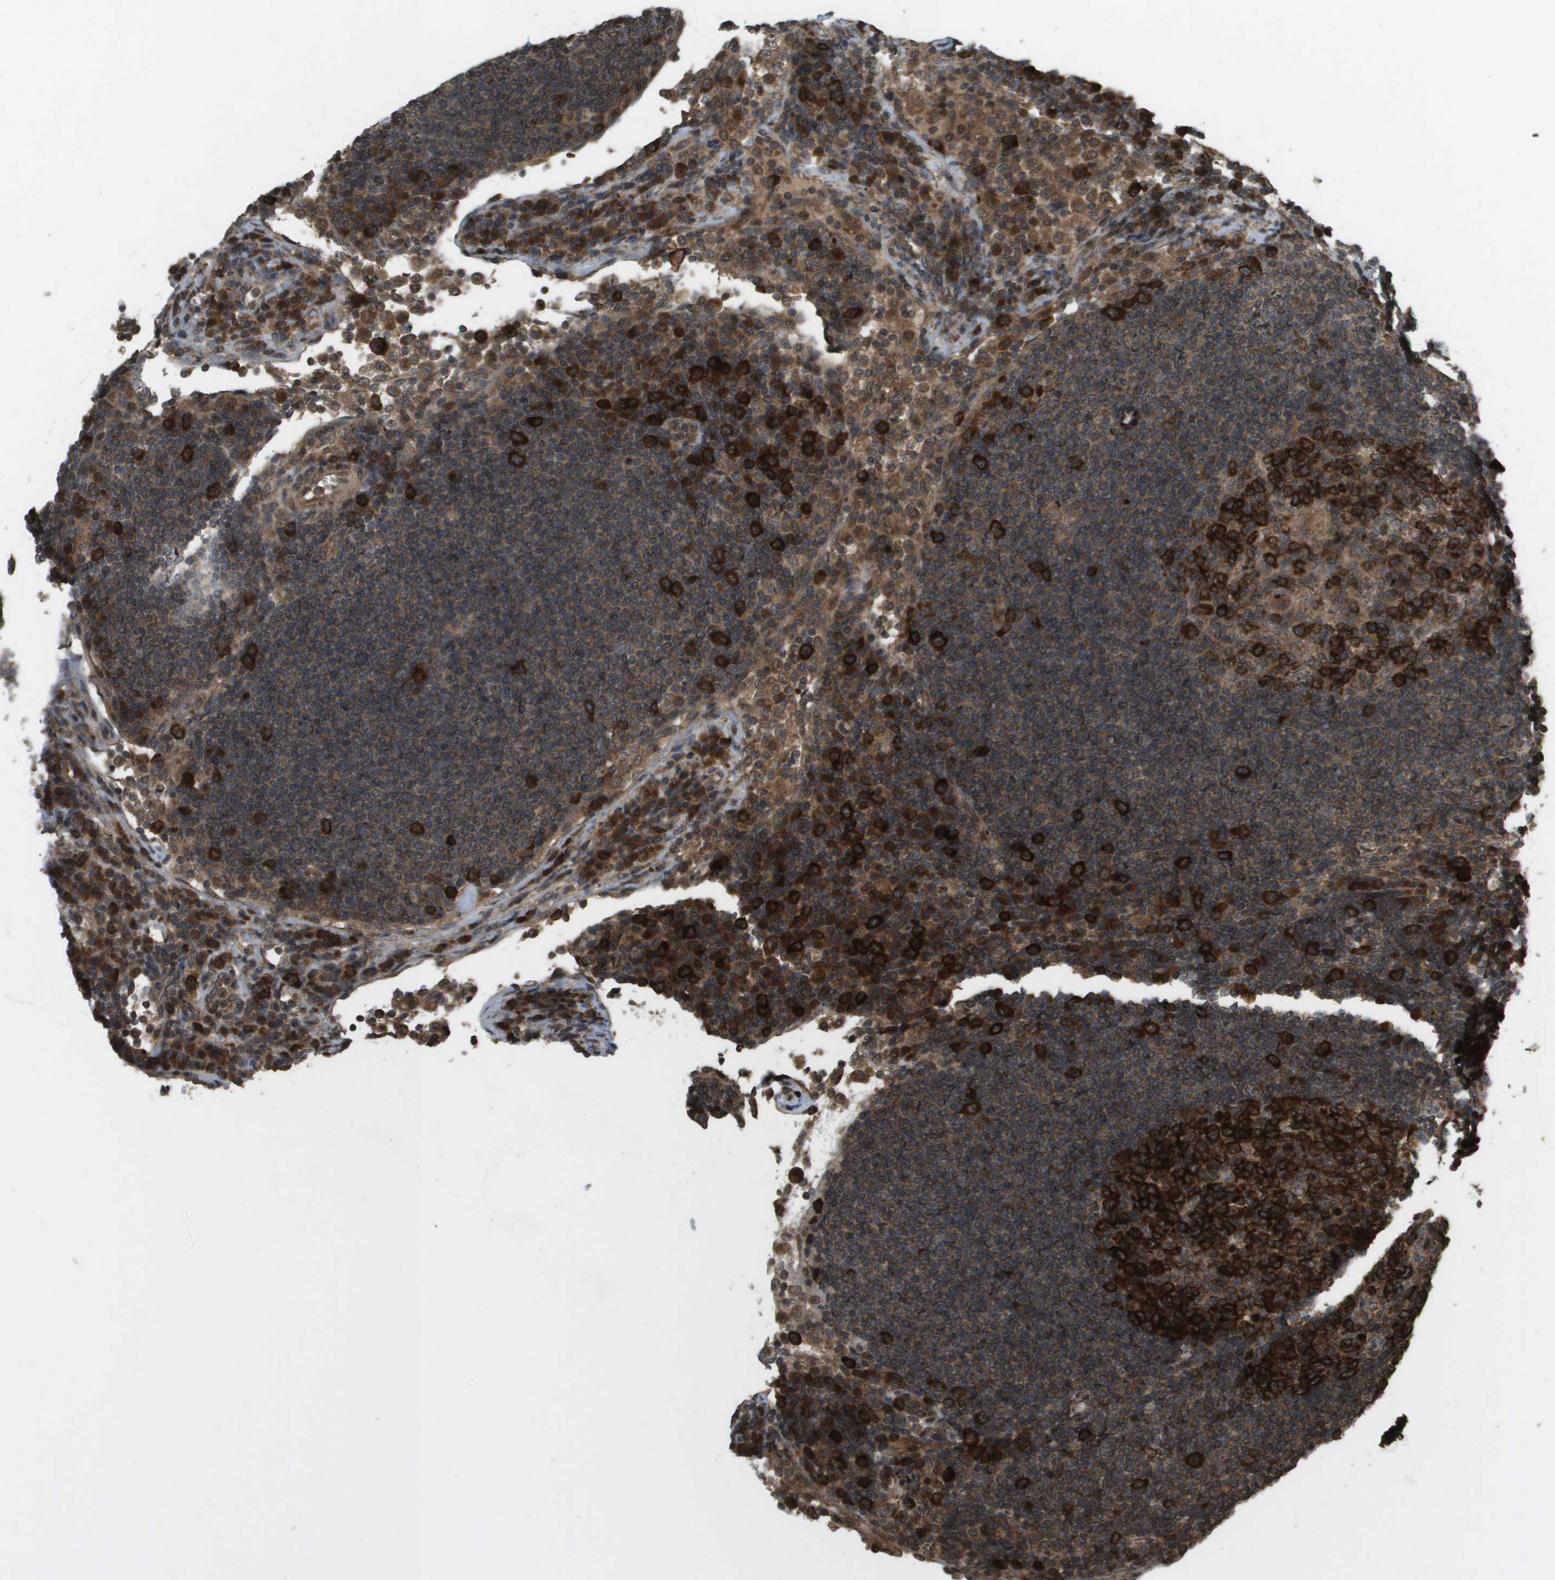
{"staining": {"intensity": "strong", "quantity": ">75%", "location": "cytoplasmic/membranous"}, "tissue": "lymph node", "cell_type": "Germinal center cells", "image_type": "normal", "snomed": [{"axis": "morphology", "description": "Normal tissue, NOS"}, {"axis": "topography", "description": "Lymph node"}], "caption": "High-magnification brightfield microscopy of normal lymph node stained with DAB (brown) and counterstained with hematoxylin (blue). germinal center cells exhibit strong cytoplasmic/membranous positivity is appreciated in approximately>75% of cells.", "gene": "KIF11", "patient": {"sex": "female", "age": 53}}